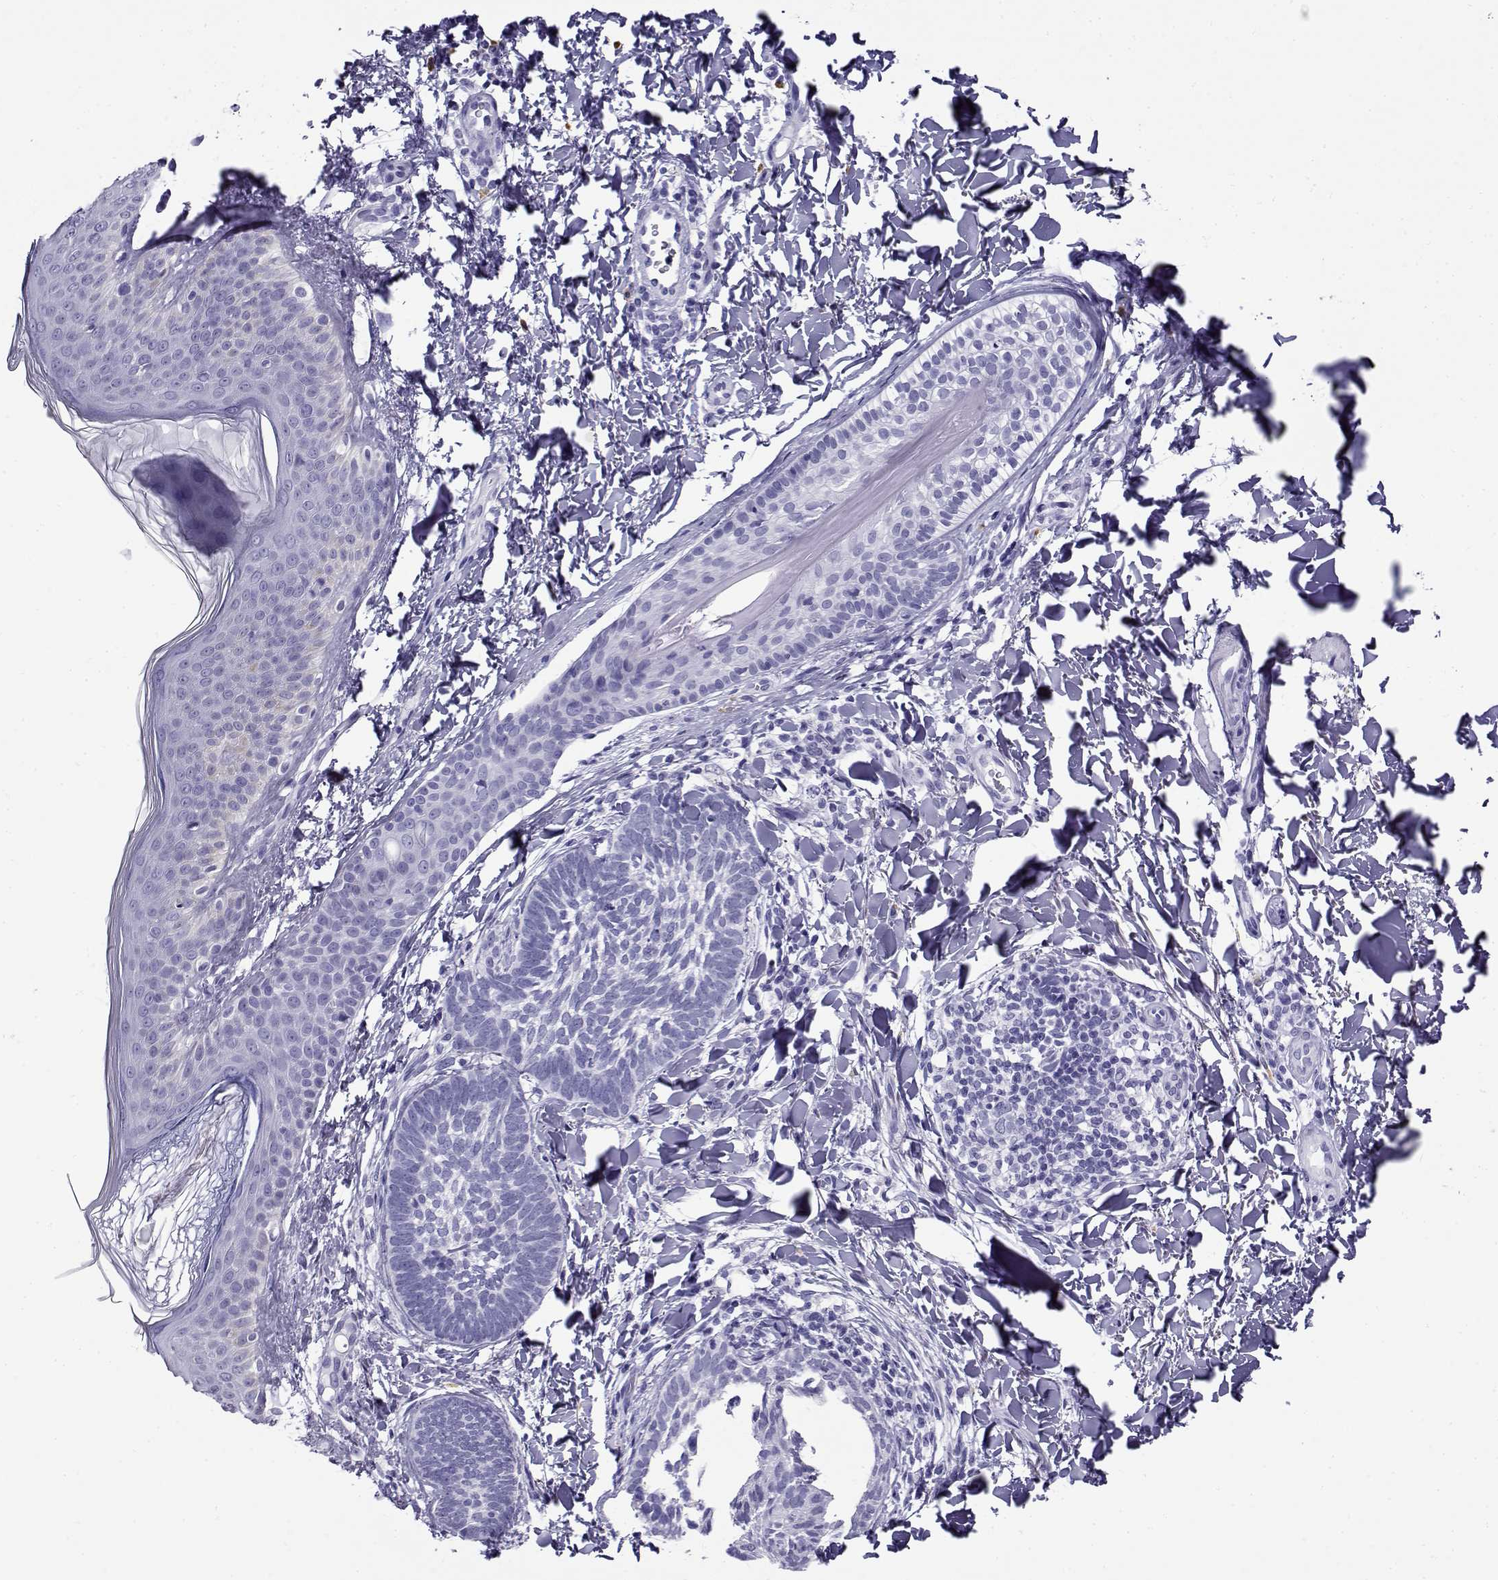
{"staining": {"intensity": "negative", "quantity": "none", "location": "none"}, "tissue": "skin cancer", "cell_type": "Tumor cells", "image_type": "cancer", "snomed": [{"axis": "morphology", "description": "Normal tissue, NOS"}, {"axis": "morphology", "description": "Basal cell carcinoma"}, {"axis": "topography", "description": "Skin"}], "caption": "The histopathology image shows no significant staining in tumor cells of skin basal cell carcinoma.", "gene": "CABS1", "patient": {"sex": "male", "age": 46}}